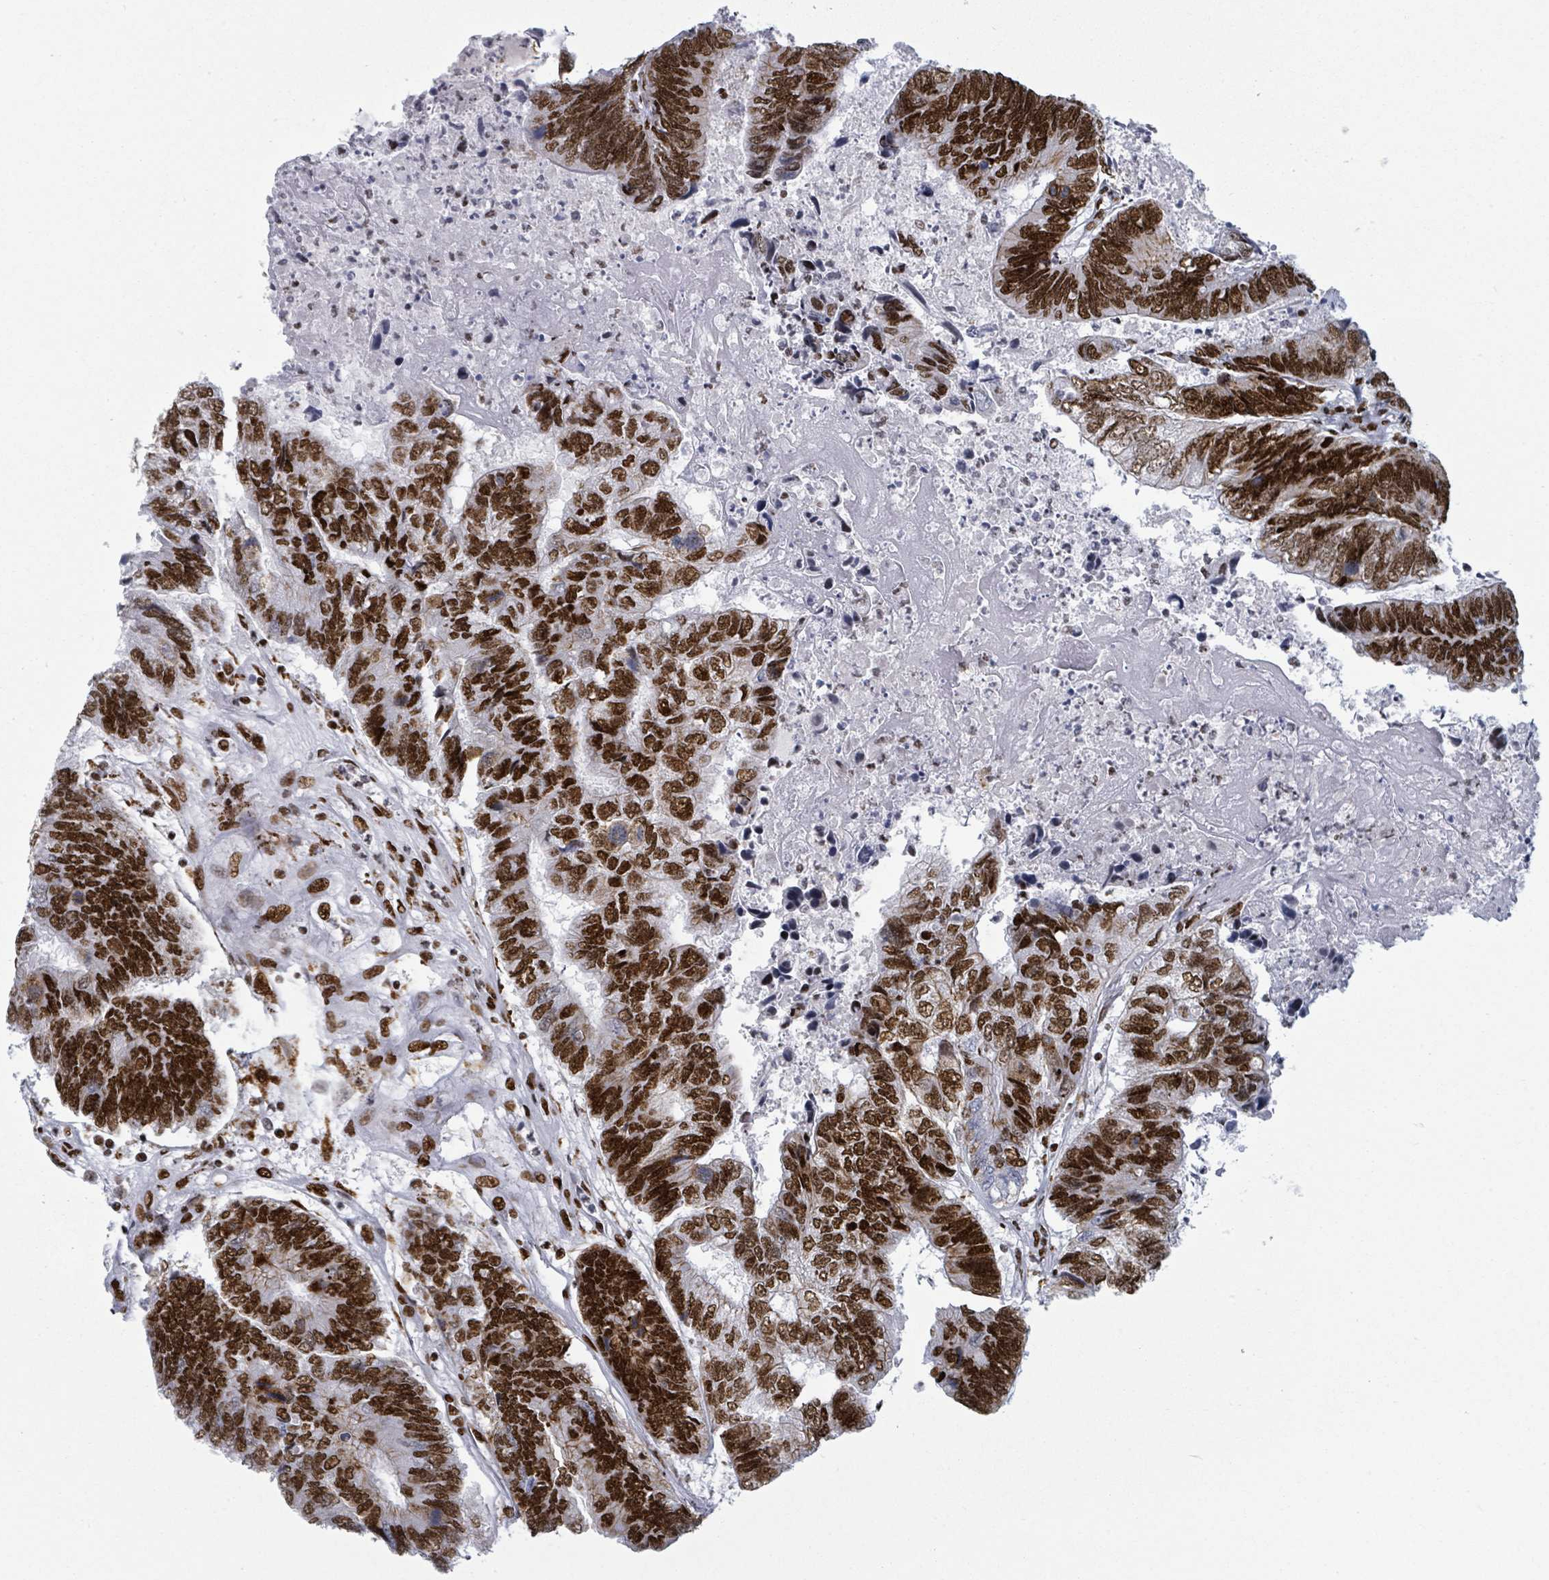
{"staining": {"intensity": "strong", "quantity": ">75%", "location": "nuclear"}, "tissue": "colorectal cancer", "cell_type": "Tumor cells", "image_type": "cancer", "snomed": [{"axis": "morphology", "description": "Adenocarcinoma, NOS"}, {"axis": "topography", "description": "Colon"}], "caption": "Immunohistochemistry (DAB) staining of adenocarcinoma (colorectal) shows strong nuclear protein expression in about >75% of tumor cells.", "gene": "DHX16", "patient": {"sex": "female", "age": 67}}